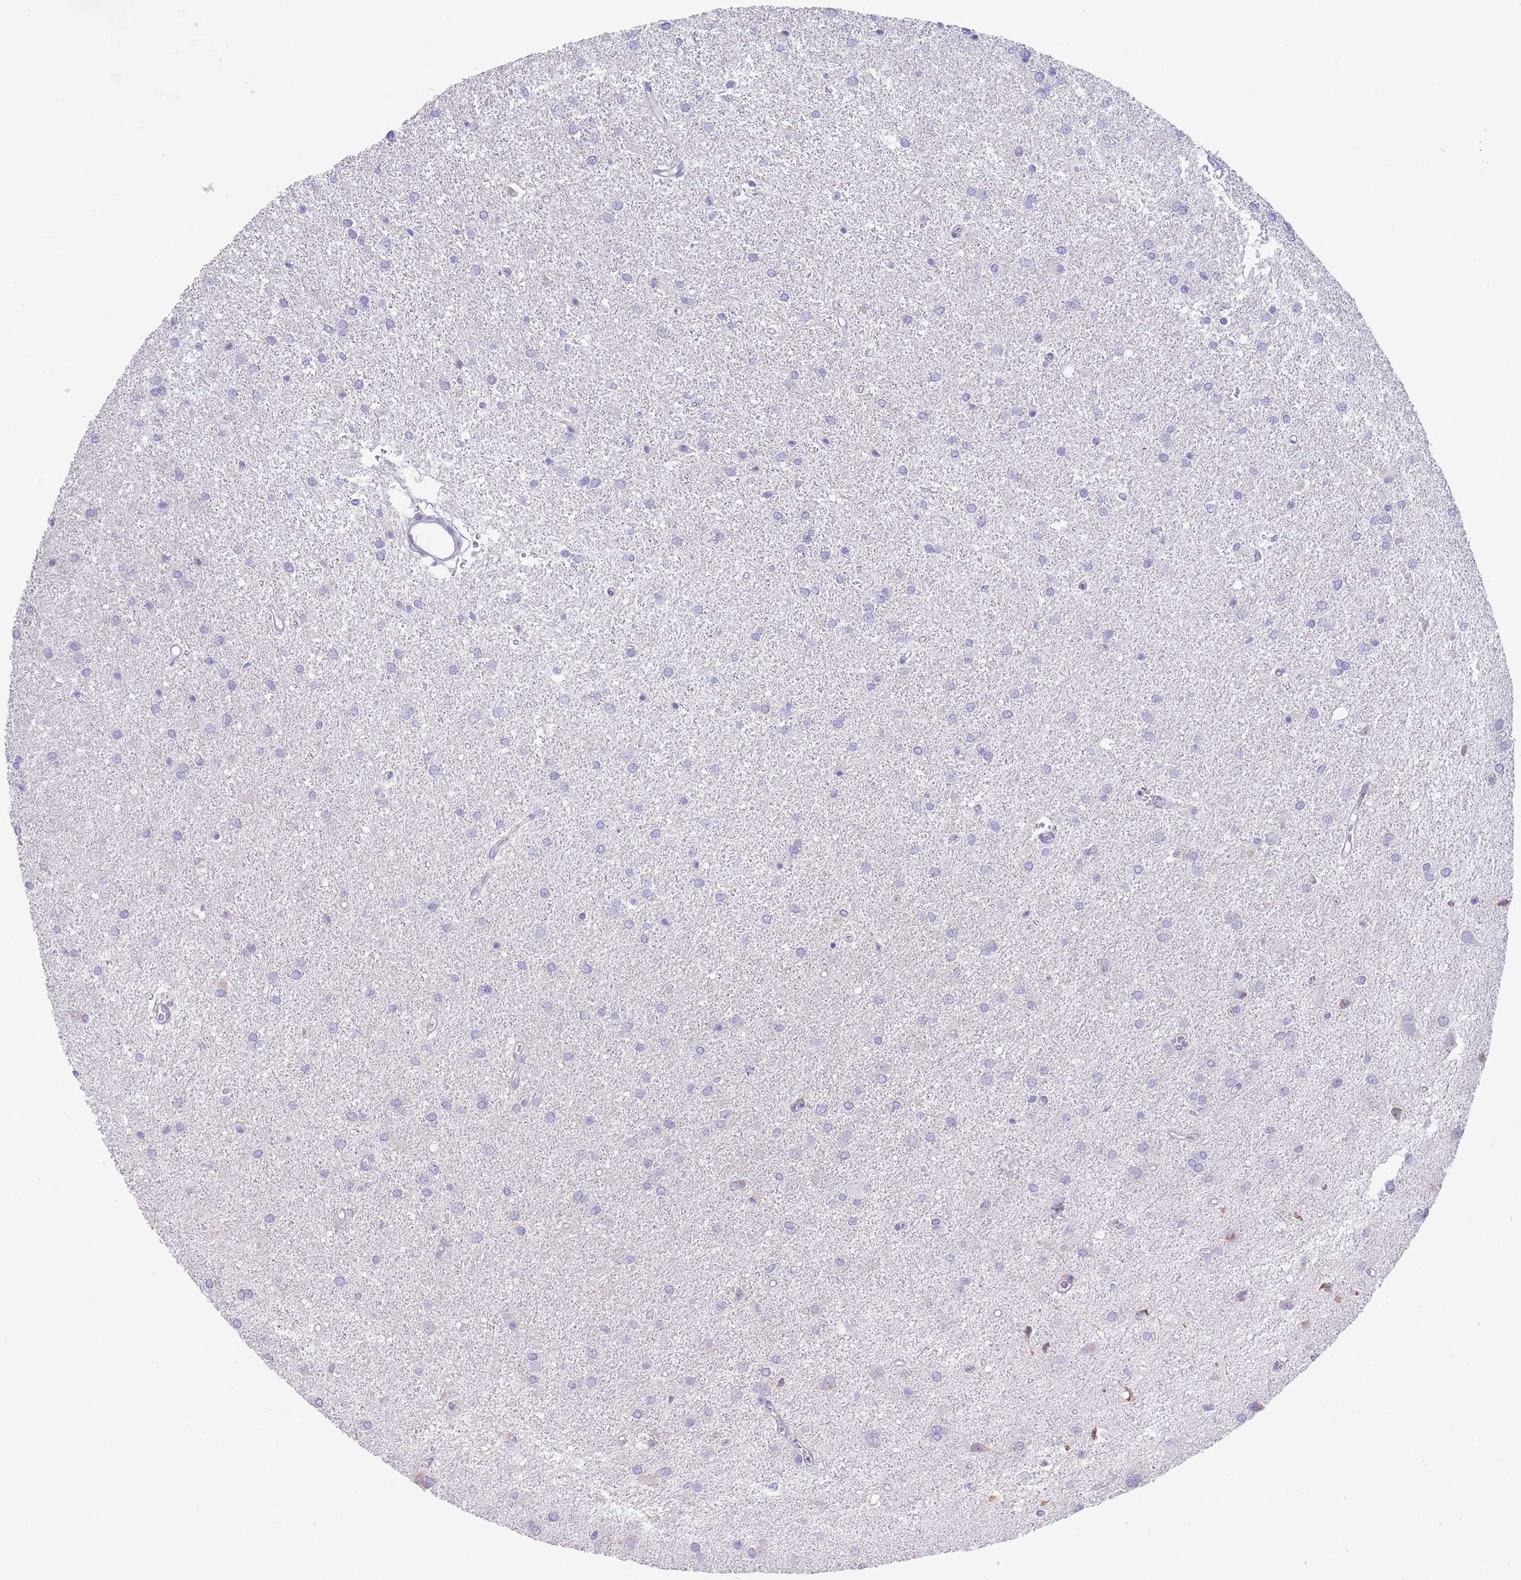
{"staining": {"intensity": "negative", "quantity": "none", "location": "none"}, "tissue": "glioma", "cell_type": "Tumor cells", "image_type": "cancer", "snomed": [{"axis": "morphology", "description": "Glioma, malignant, High grade"}, {"axis": "topography", "description": "Brain"}], "caption": "This histopathology image is of high-grade glioma (malignant) stained with IHC to label a protein in brown with the nuclei are counter-stained blue. There is no positivity in tumor cells.", "gene": "CCDC149", "patient": {"sex": "female", "age": 50}}